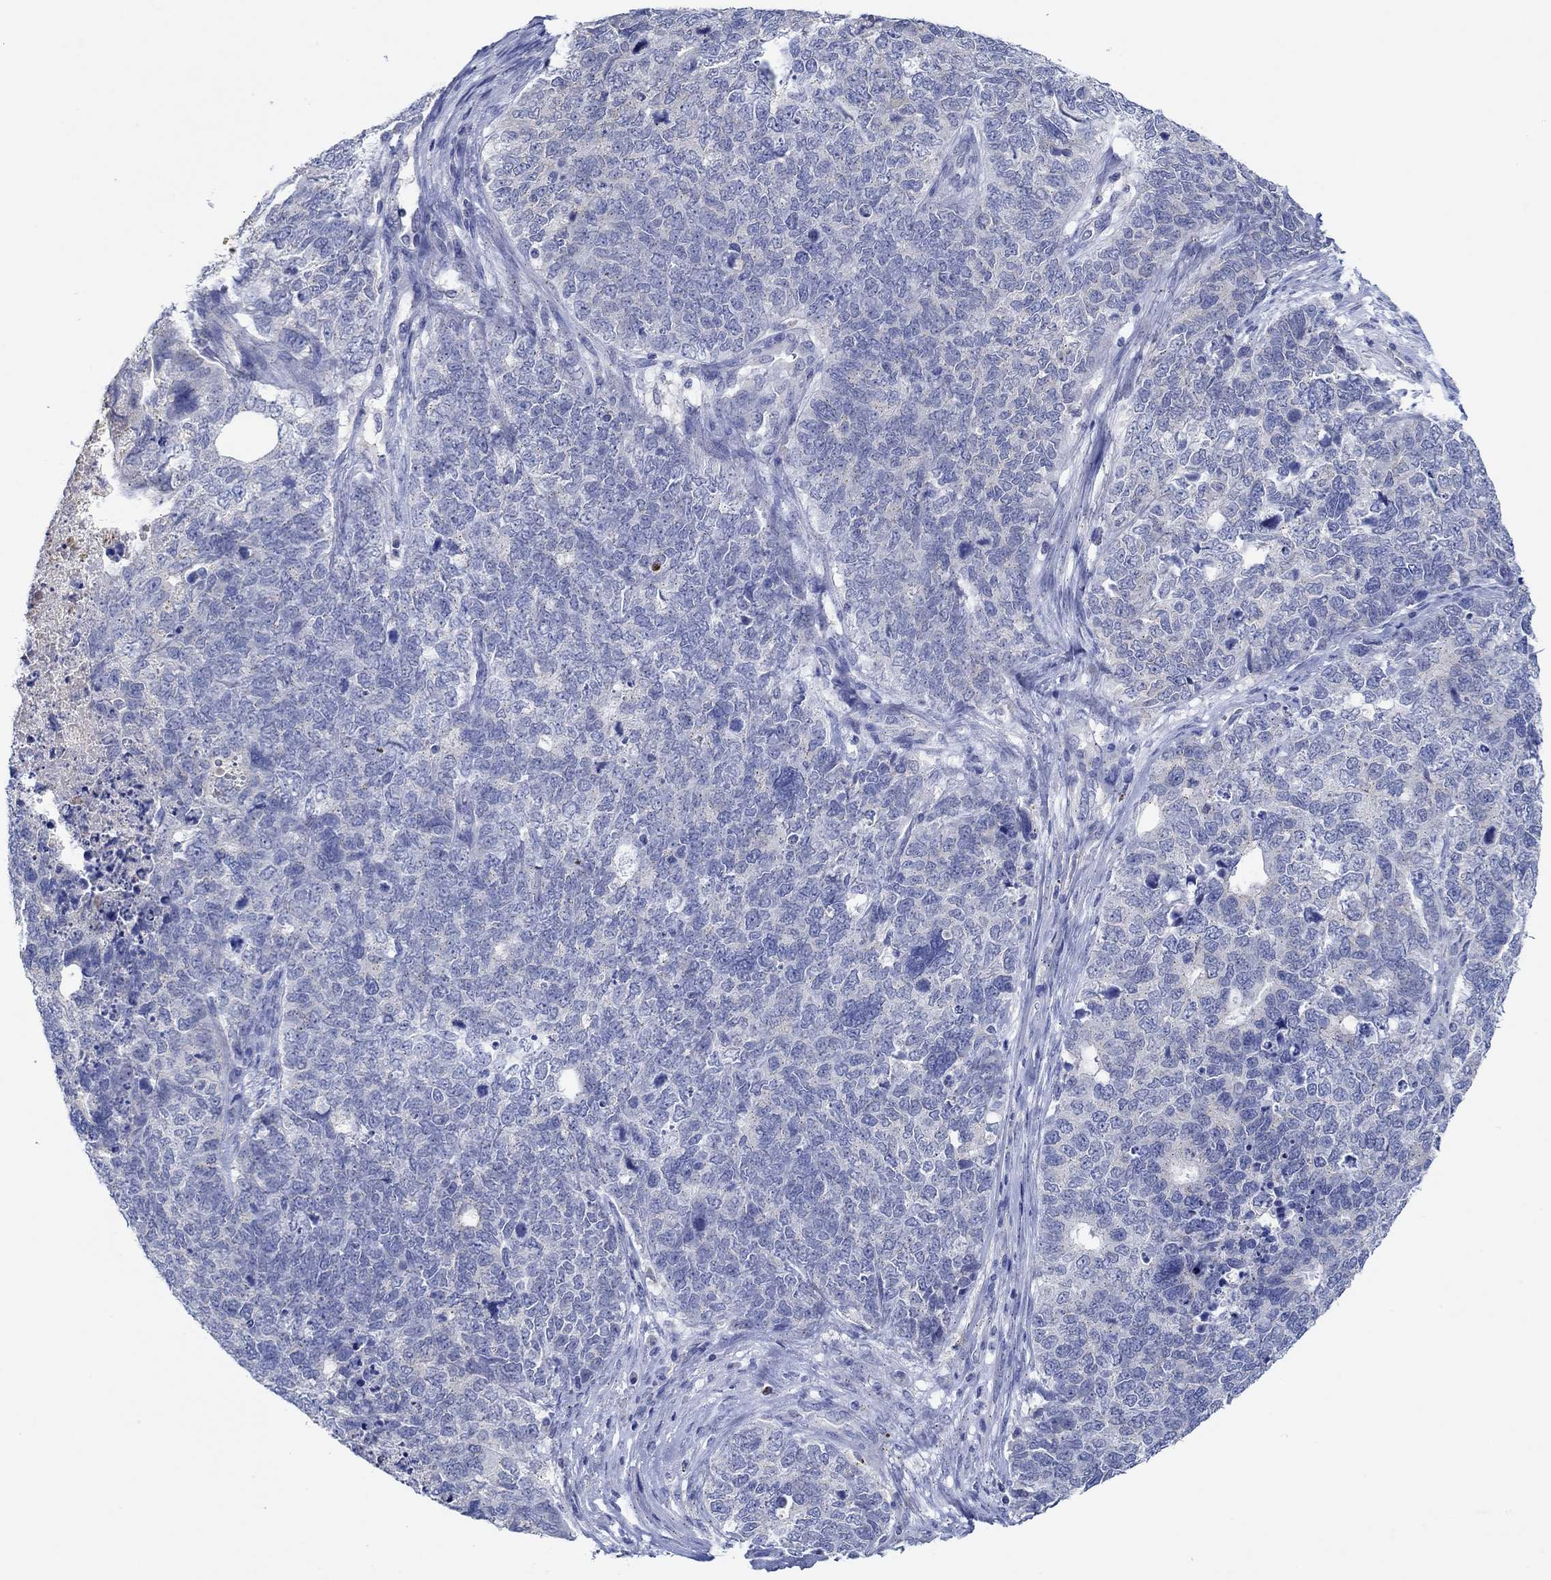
{"staining": {"intensity": "negative", "quantity": "none", "location": "none"}, "tissue": "cervical cancer", "cell_type": "Tumor cells", "image_type": "cancer", "snomed": [{"axis": "morphology", "description": "Squamous cell carcinoma, NOS"}, {"axis": "topography", "description": "Cervix"}], "caption": "Immunohistochemical staining of cervical squamous cell carcinoma exhibits no significant positivity in tumor cells. (DAB (3,3'-diaminobenzidine) immunohistochemistry with hematoxylin counter stain).", "gene": "CPM", "patient": {"sex": "female", "age": 63}}